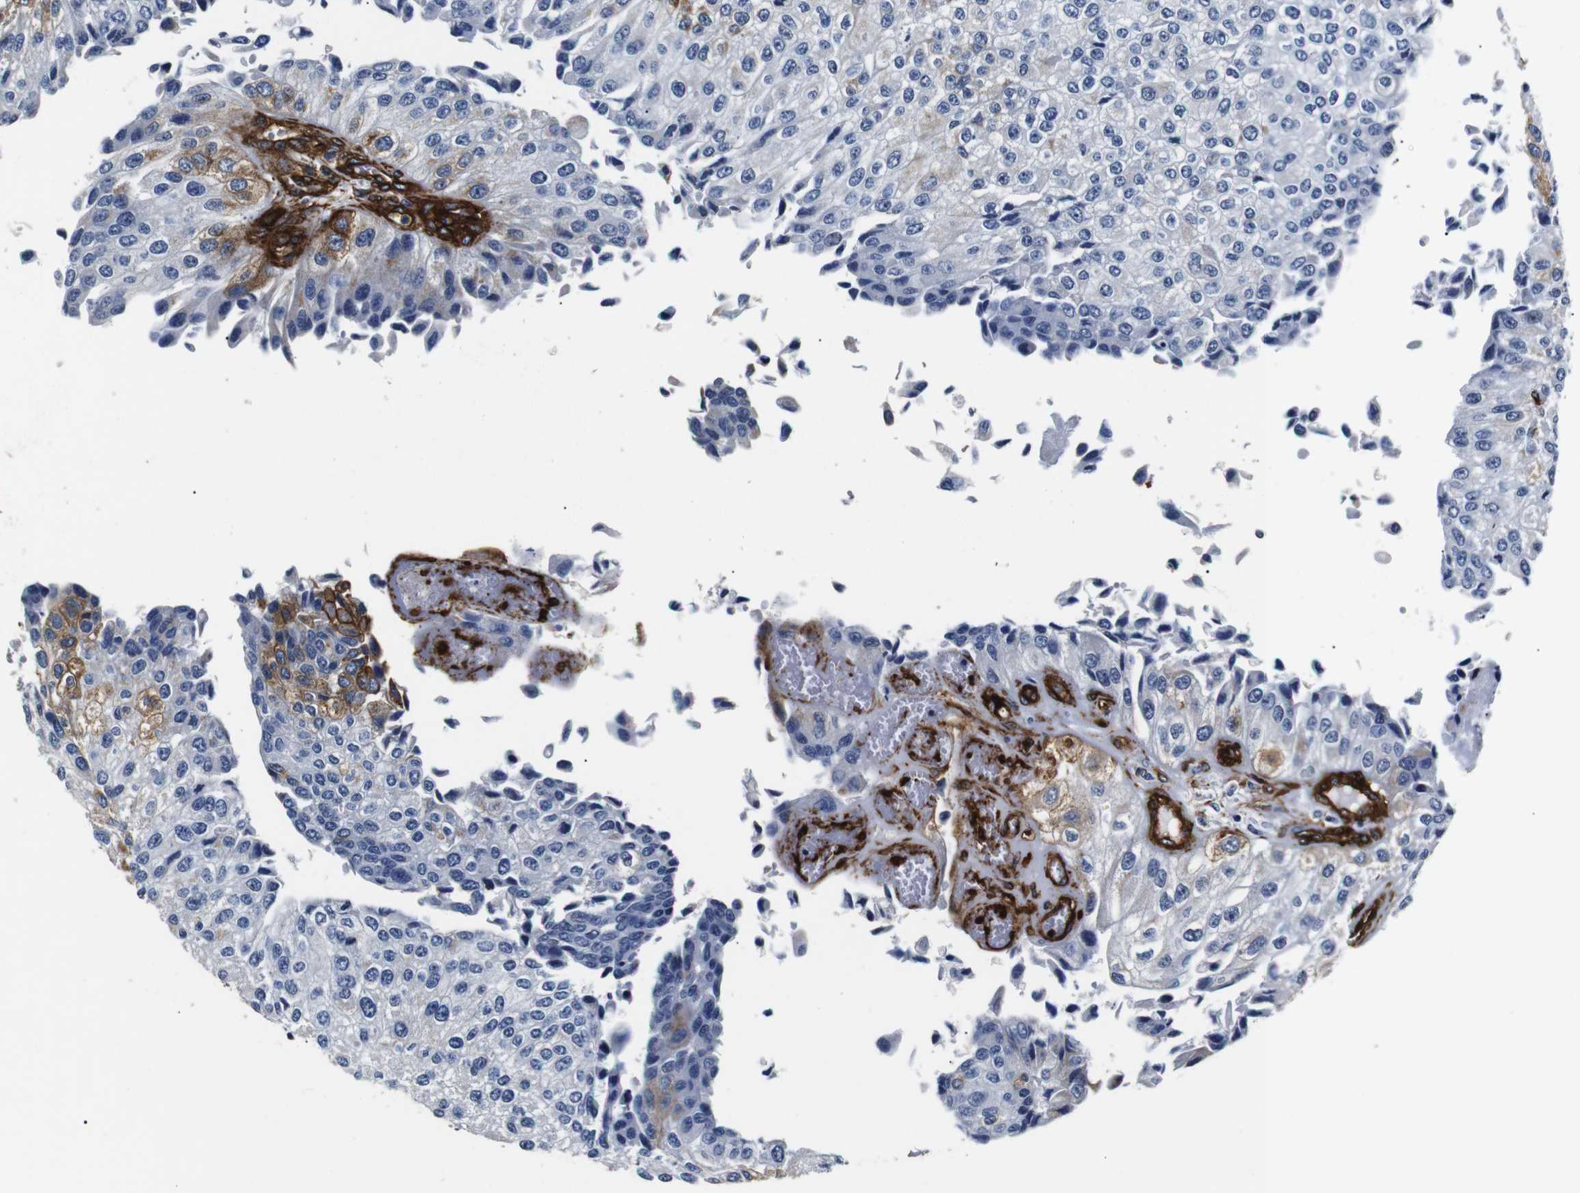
{"staining": {"intensity": "strong", "quantity": "<25%", "location": "cytoplasmic/membranous"}, "tissue": "urothelial cancer", "cell_type": "Tumor cells", "image_type": "cancer", "snomed": [{"axis": "morphology", "description": "Urothelial carcinoma, High grade"}, {"axis": "topography", "description": "Kidney"}, {"axis": "topography", "description": "Urinary bladder"}], "caption": "The immunohistochemical stain highlights strong cytoplasmic/membranous staining in tumor cells of urothelial carcinoma (high-grade) tissue.", "gene": "CAV2", "patient": {"sex": "male", "age": 77}}